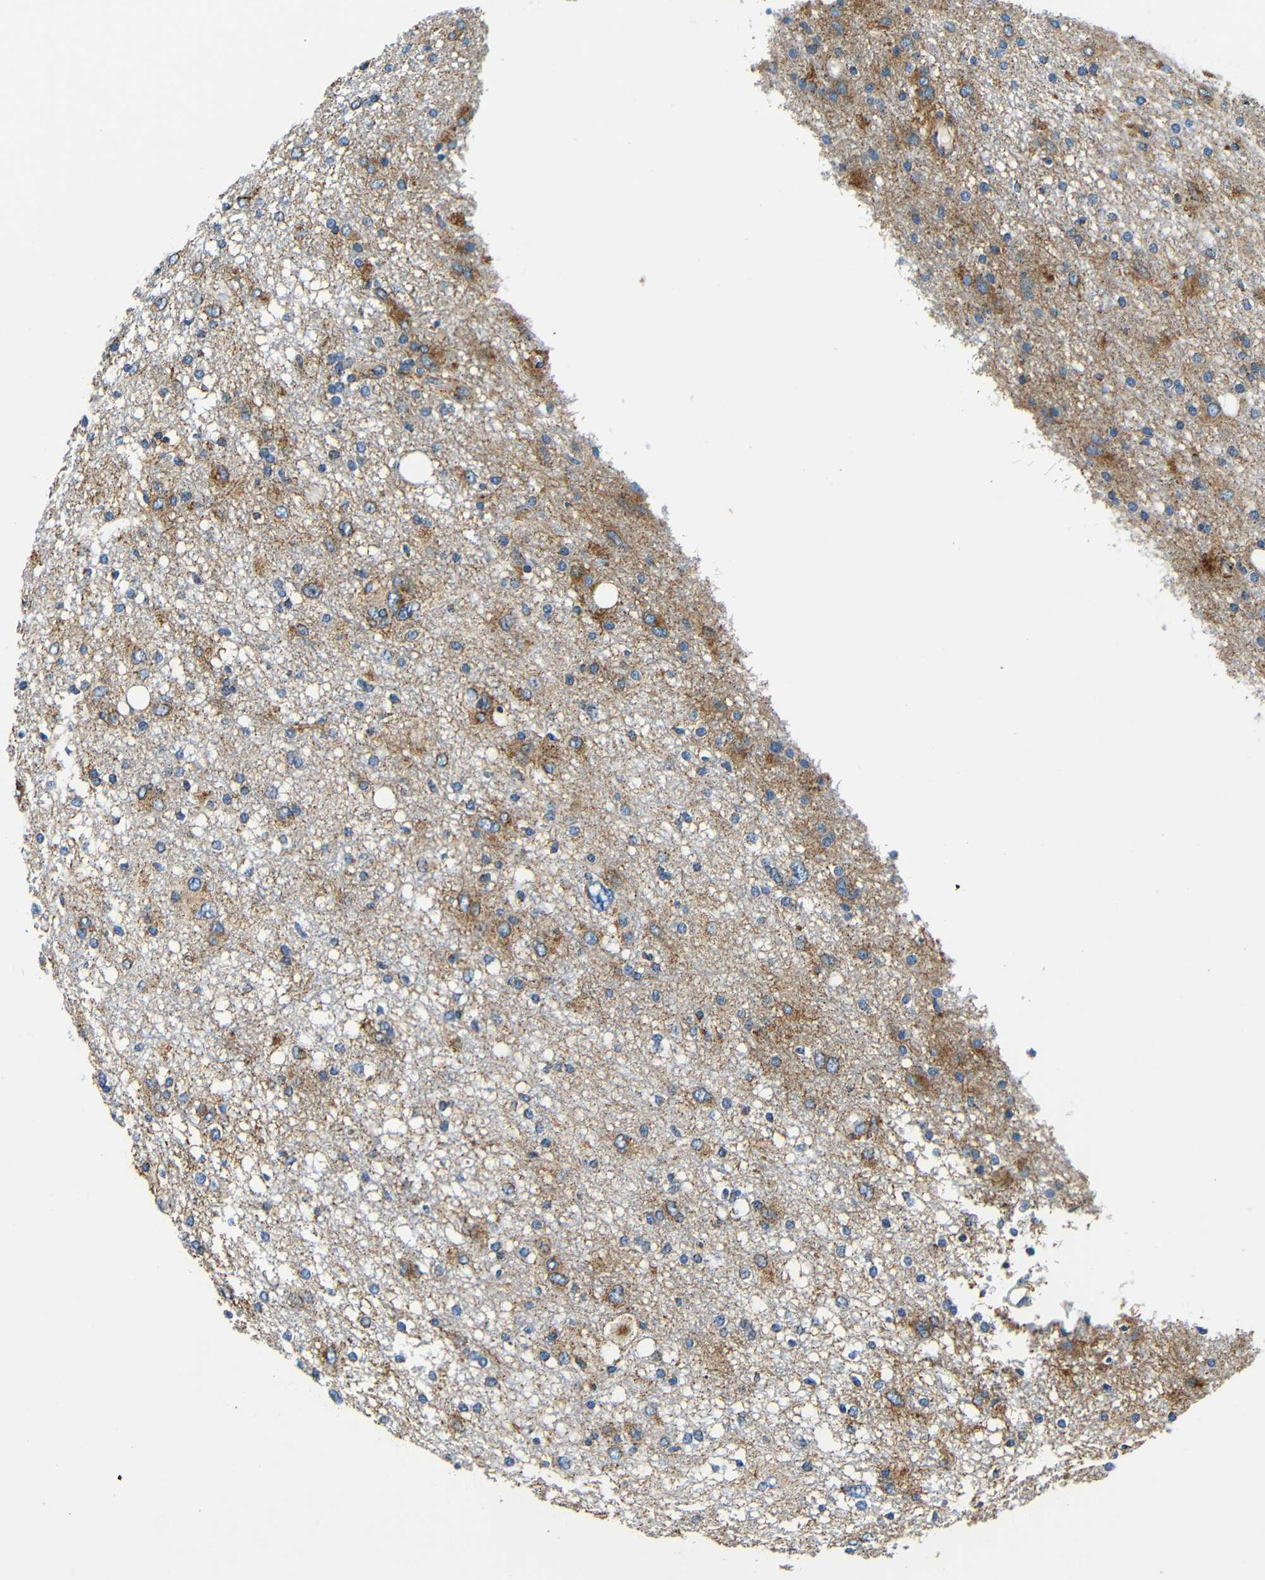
{"staining": {"intensity": "moderate", "quantity": "25%-75%", "location": "cytoplasmic/membranous"}, "tissue": "glioma", "cell_type": "Tumor cells", "image_type": "cancer", "snomed": [{"axis": "morphology", "description": "Glioma, malignant, High grade"}, {"axis": "topography", "description": "Brain"}], "caption": "Glioma tissue shows moderate cytoplasmic/membranous expression in approximately 25%-75% of tumor cells, visualized by immunohistochemistry.", "gene": "GALNT18", "patient": {"sex": "female", "age": 59}}